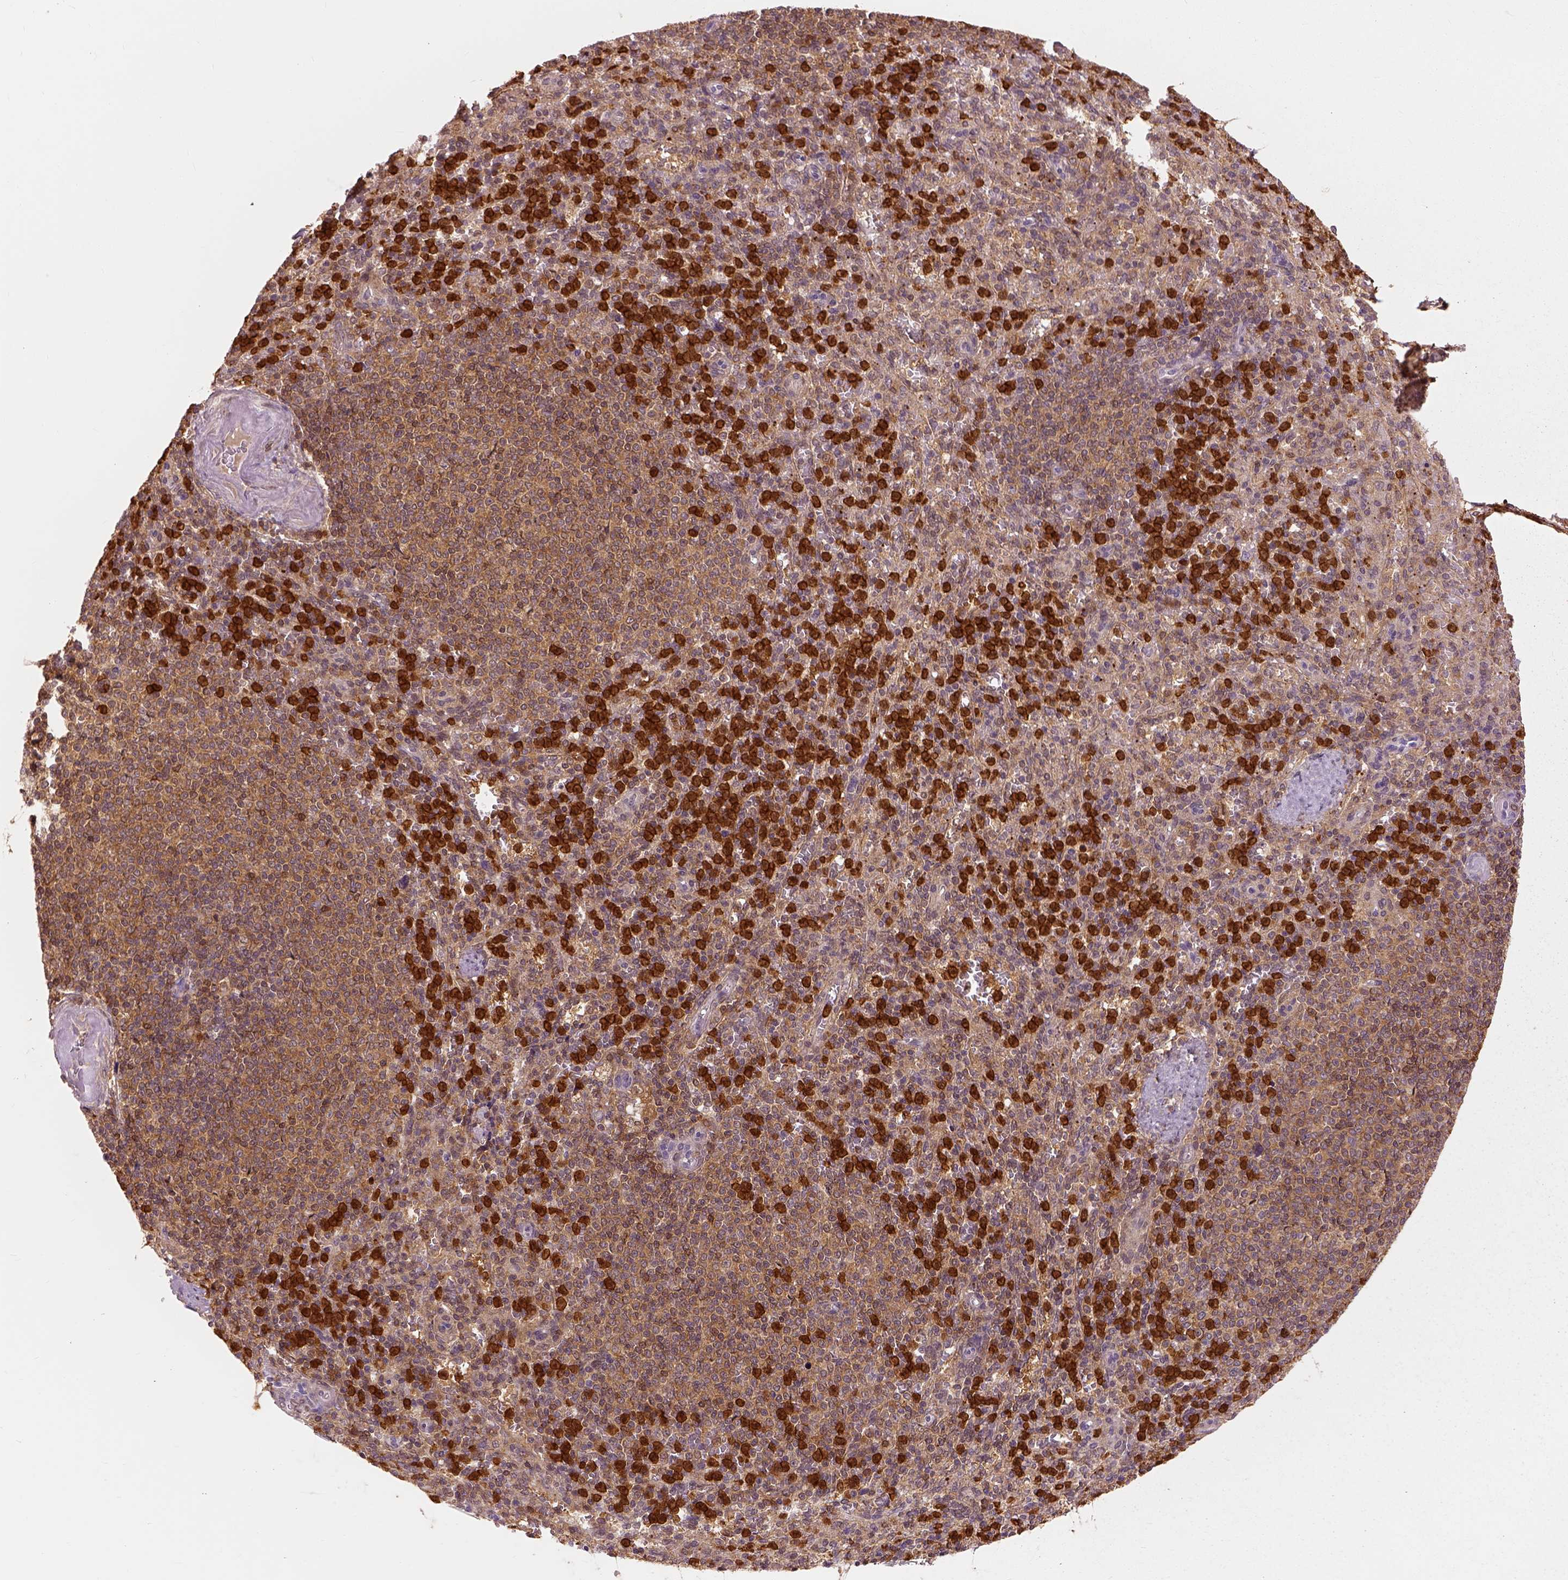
{"staining": {"intensity": "moderate", "quantity": ">75%", "location": "cytoplasmic/membranous,nuclear"}, "tissue": "spleen", "cell_type": "Cells in red pulp", "image_type": "normal", "snomed": [{"axis": "morphology", "description": "Normal tissue, NOS"}, {"axis": "topography", "description": "Spleen"}], "caption": "Spleen stained with immunohistochemistry demonstrates moderate cytoplasmic/membranous,nuclear expression in about >75% of cells in red pulp.", "gene": "GPI", "patient": {"sex": "female", "age": 74}}